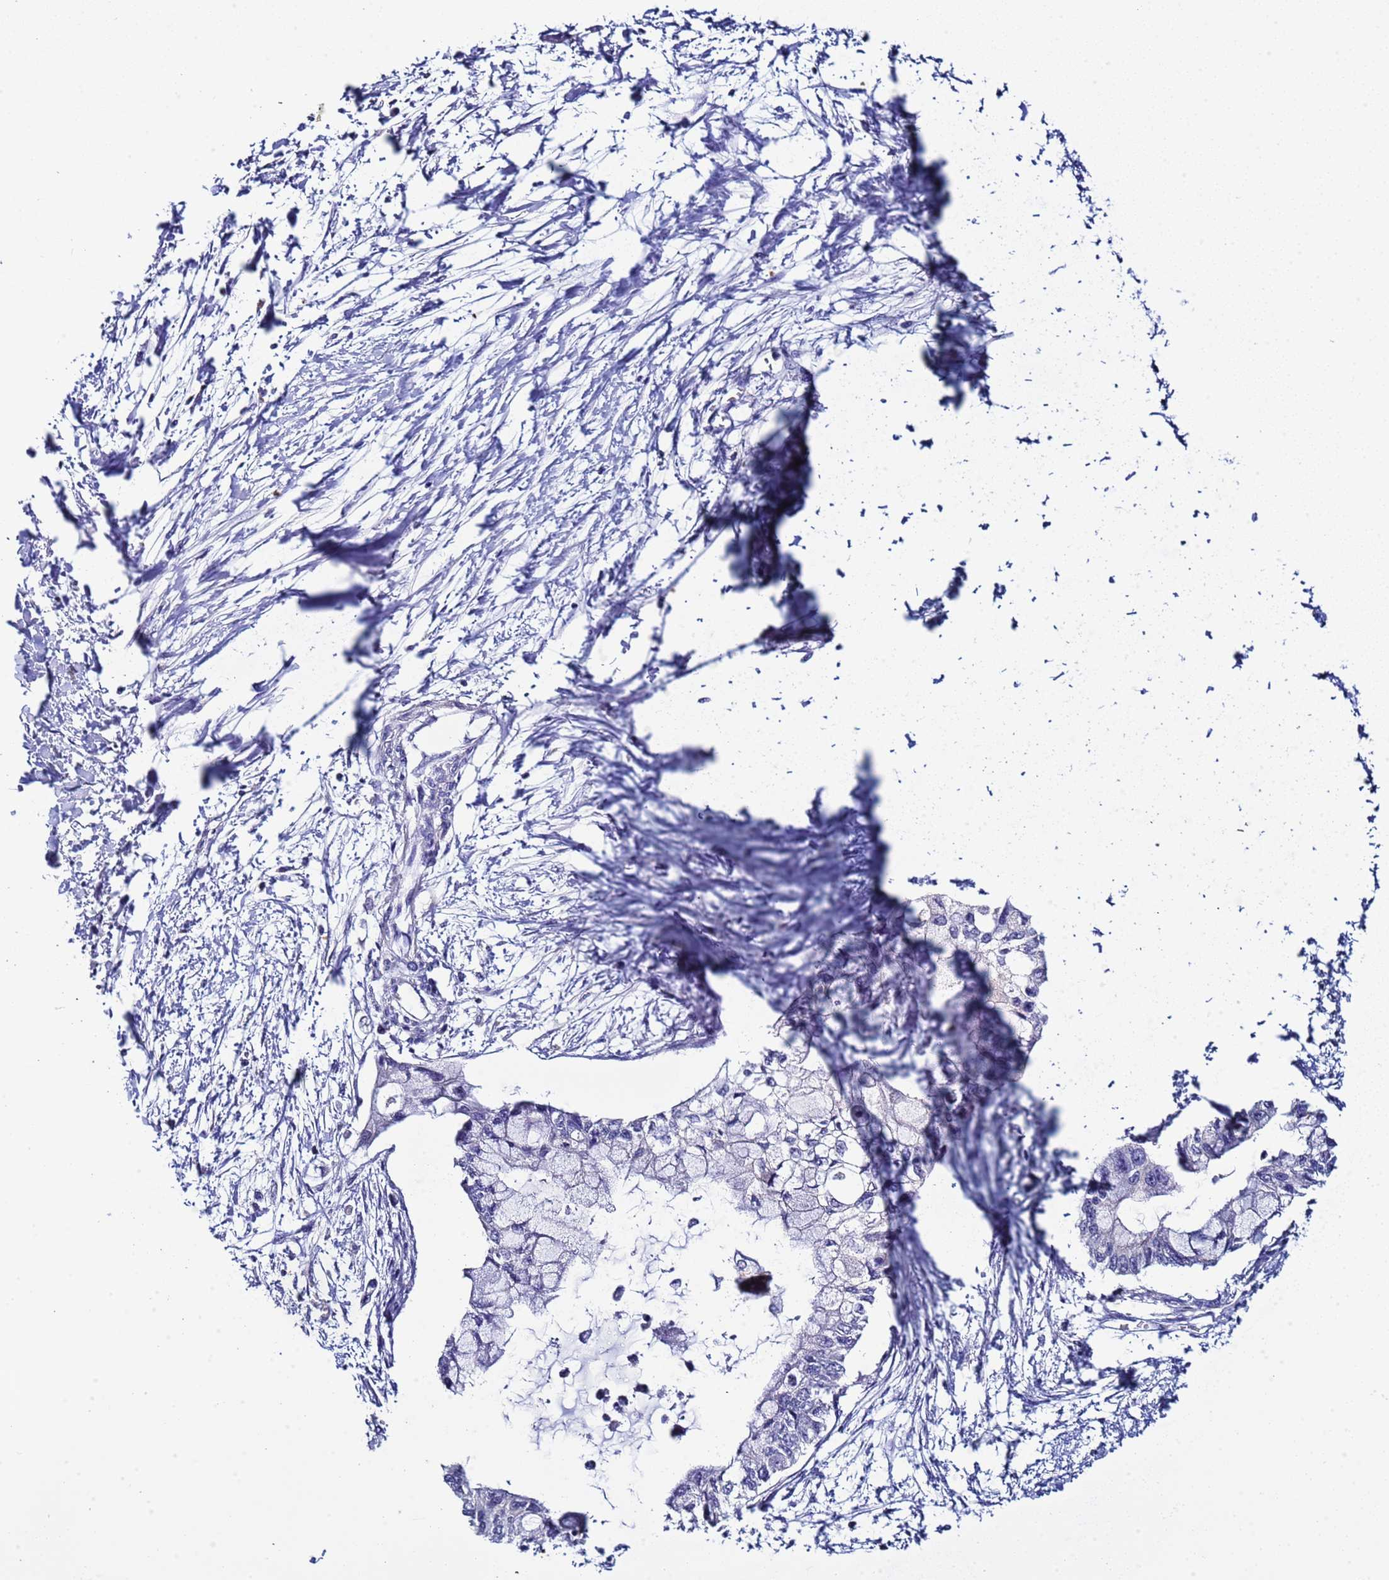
{"staining": {"intensity": "negative", "quantity": "none", "location": "none"}, "tissue": "pancreatic cancer", "cell_type": "Tumor cells", "image_type": "cancer", "snomed": [{"axis": "morphology", "description": "Adenocarcinoma, NOS"}, {"axis": "topography", "description": "Pancreas"}], "caption": "A micrograph of human pancreatic adenocarcinoma is negative for staining in tumor cells.", "gene": "ELMOD2", "patient": {"sex": "male", "age": 48}}